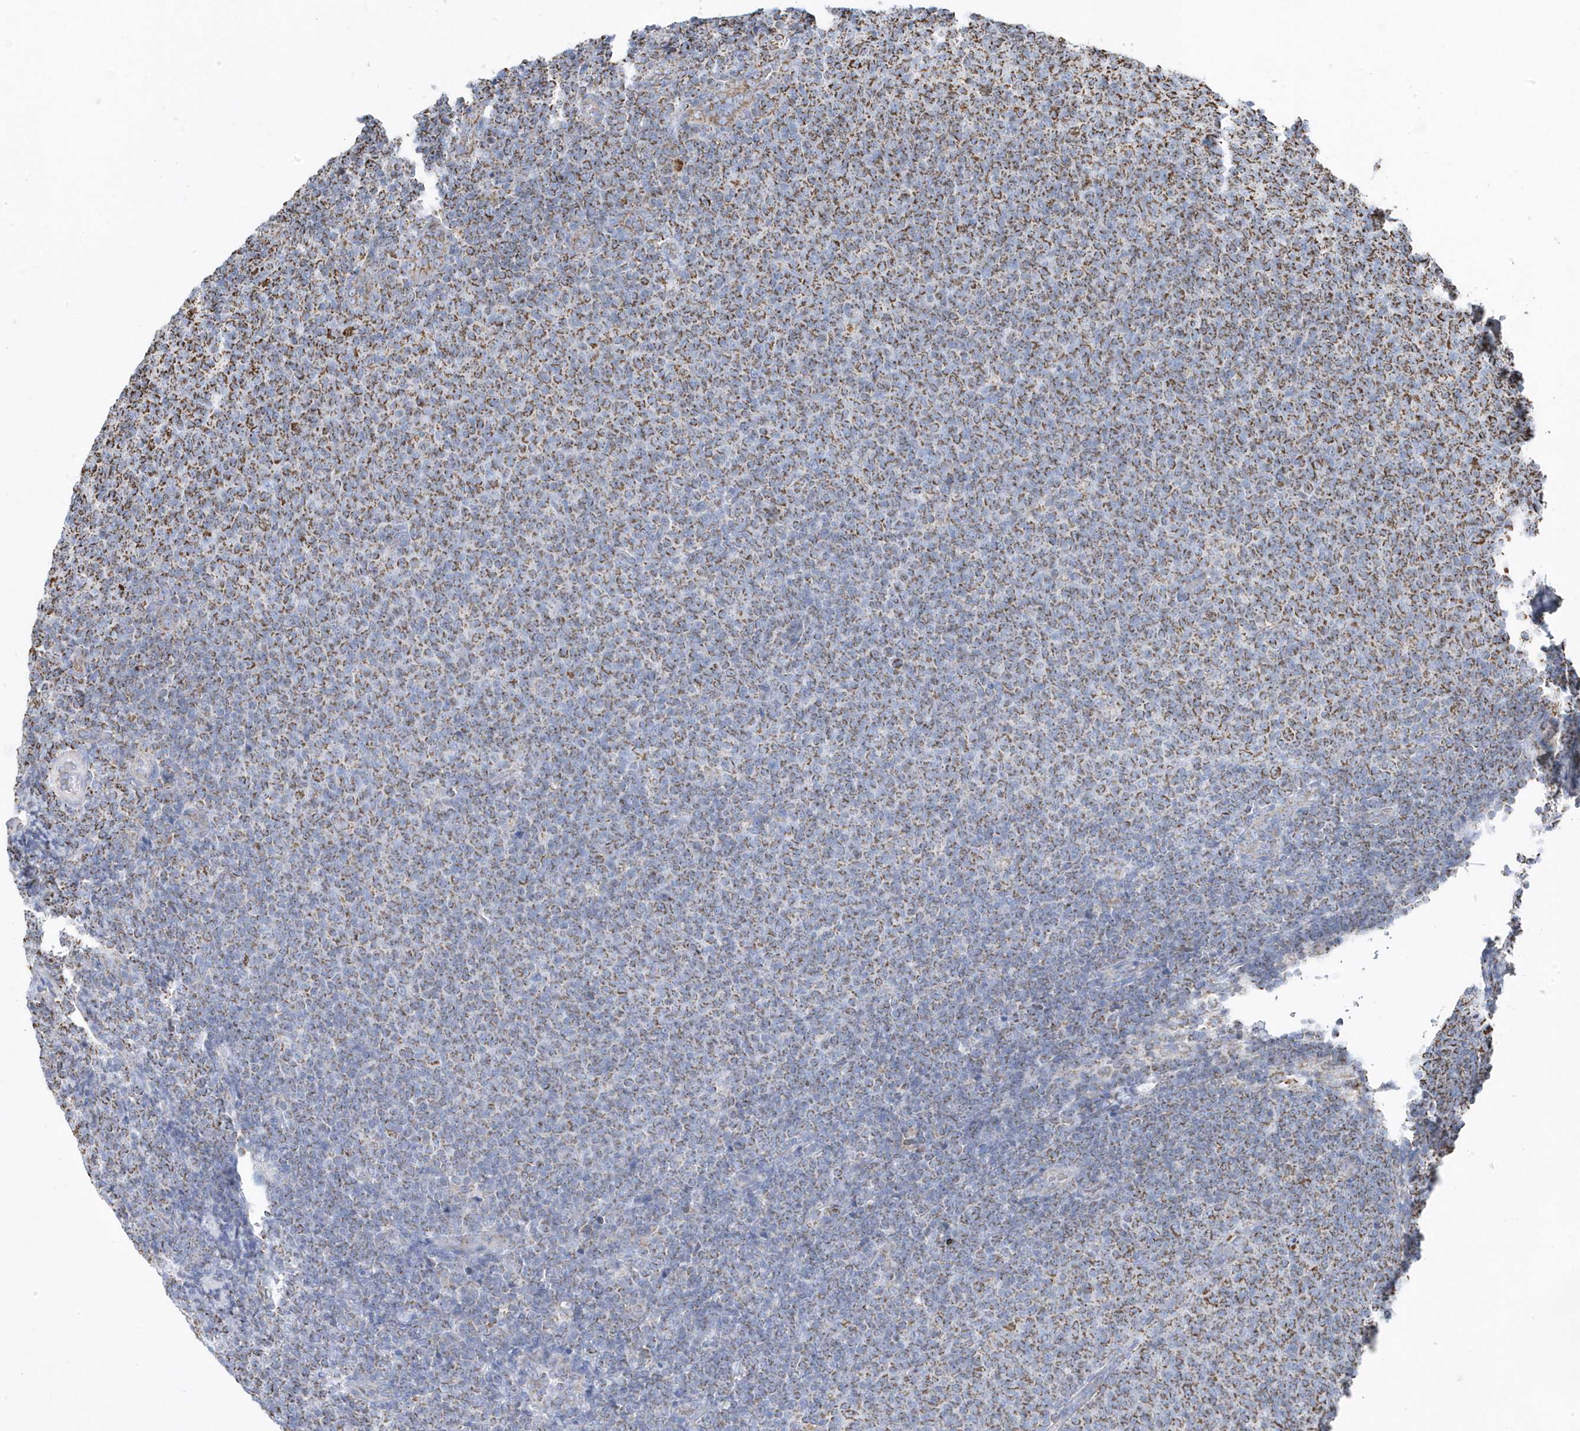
{"staining": {"intensity": "weak", "quantity": "25%-75%", "location": "cytoplasmic/membranous"}, "tissue": "lymphoma", "cell_type": "Tumor cells", "image_type": "cancer", "snomed": [{"axis": "morphology", "description": "Malignant lymphoma, non-Hodgkin's type, Low grade"}, {"axis": "topography", "description": "Lymph node"}], "caption": "Tumor cells reveal low levels of weak cytoplasmic/membranous expression in about 25%-75% of cells in human lymphoma.", "gene": "GTPBP8", "patient": {"sex": "male", "age": 66}}